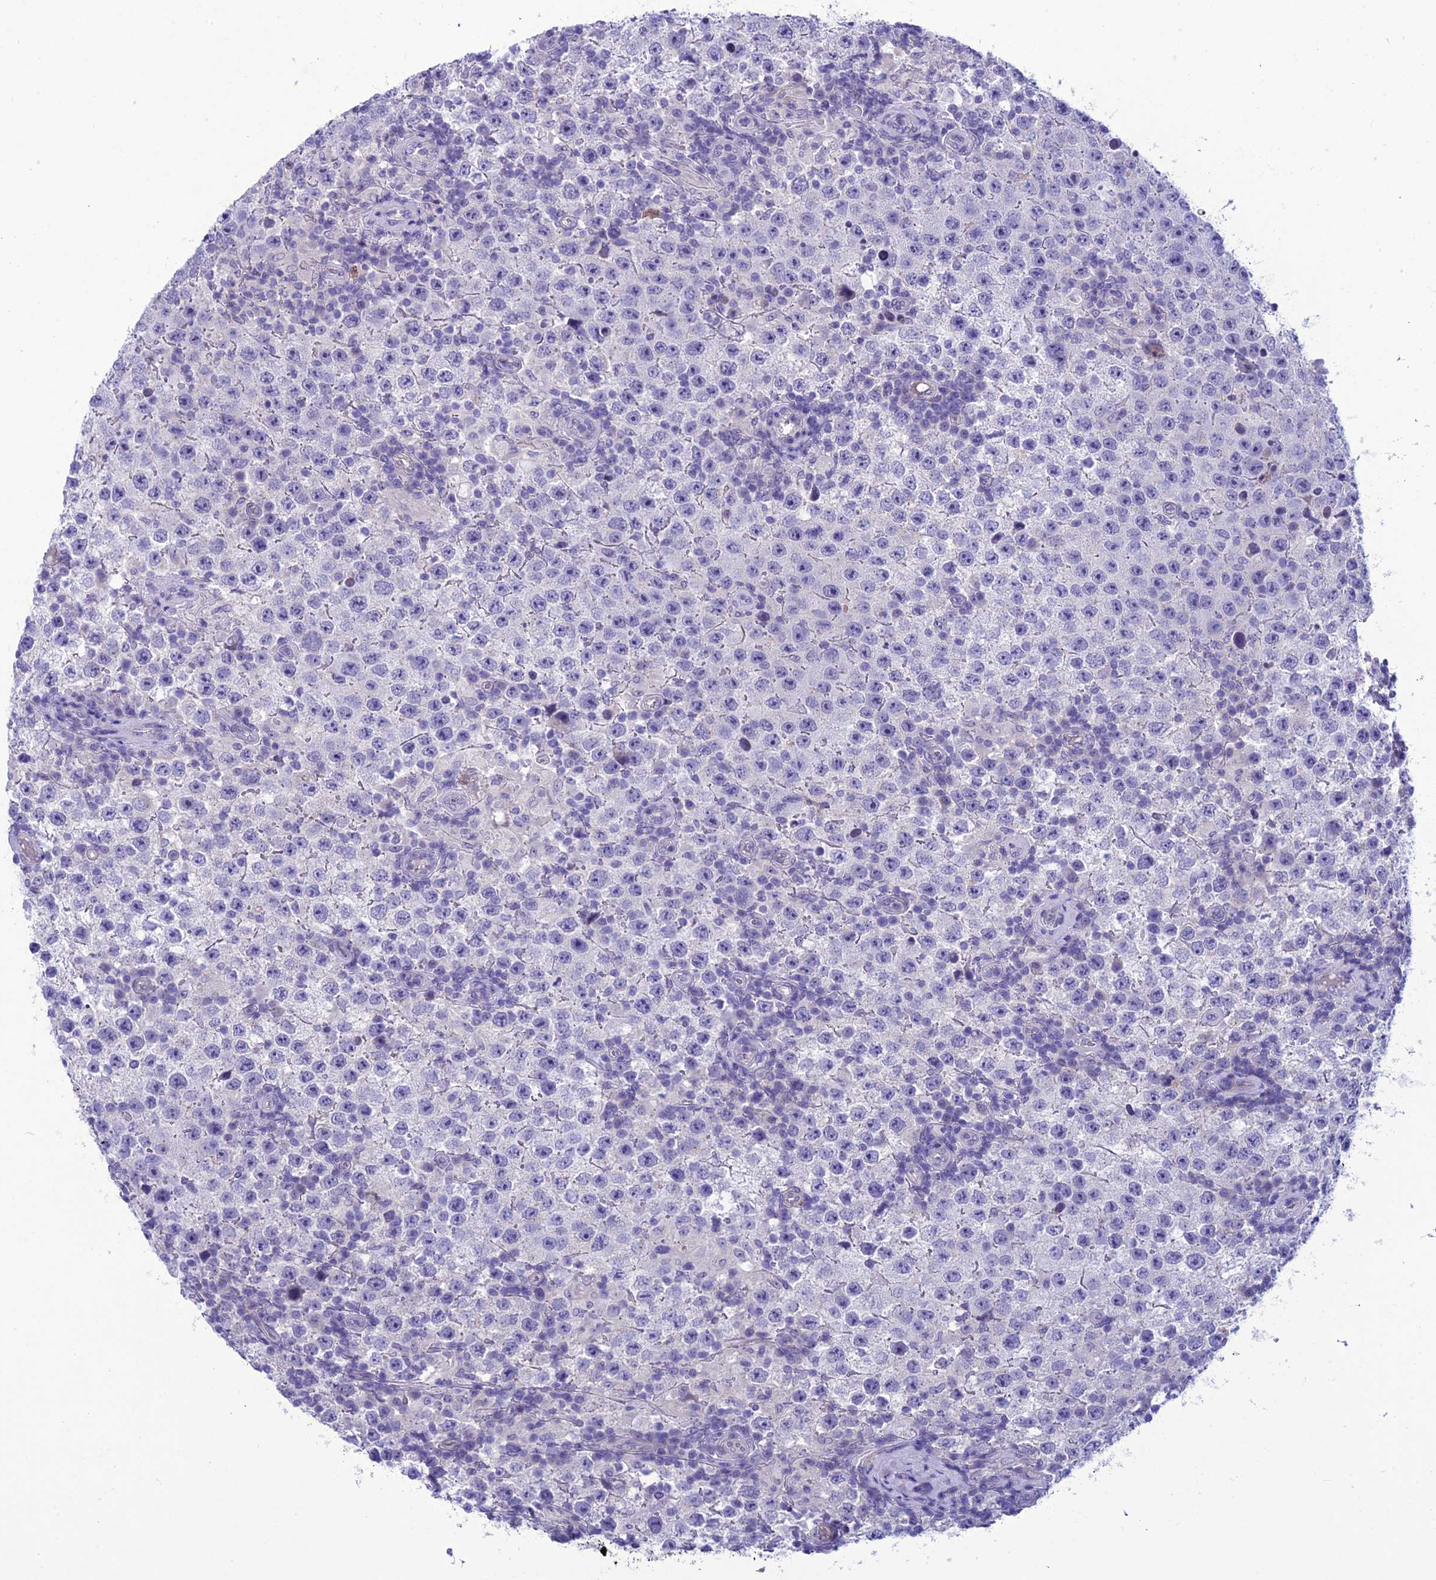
{"staining": {"intensity": "negative", "quantity": "none", "location": "none"}, "tissue": "testis cancer", "cell_type": "Tumor cells", "image_type": "cancer", "snomed": [{"axis": "morphology", "description": "Normal tissue, NOS"}, {"axis": "morphology", "description": "Urothelial carcinoma, High grade"}, {"axis": "morphology", "description": "Seminoma, NOS"}, {"axis": "morphology", "description": "Carcinoma, Embryonal, NOS"}, {"axis": "topography", "description": "Urinary bladder"}, {"axis": "topography", "description": "Testis"}], "caption": "Immunohistochemistry photomicrograph of neoplastic tissue: human testis cancer stained with DAB (3,3'-diaminobenzidine) exhibits no significant protein expression in tumor cells.", "gene": "BBS2", "patient": {"sex": "male", "age": 41}}